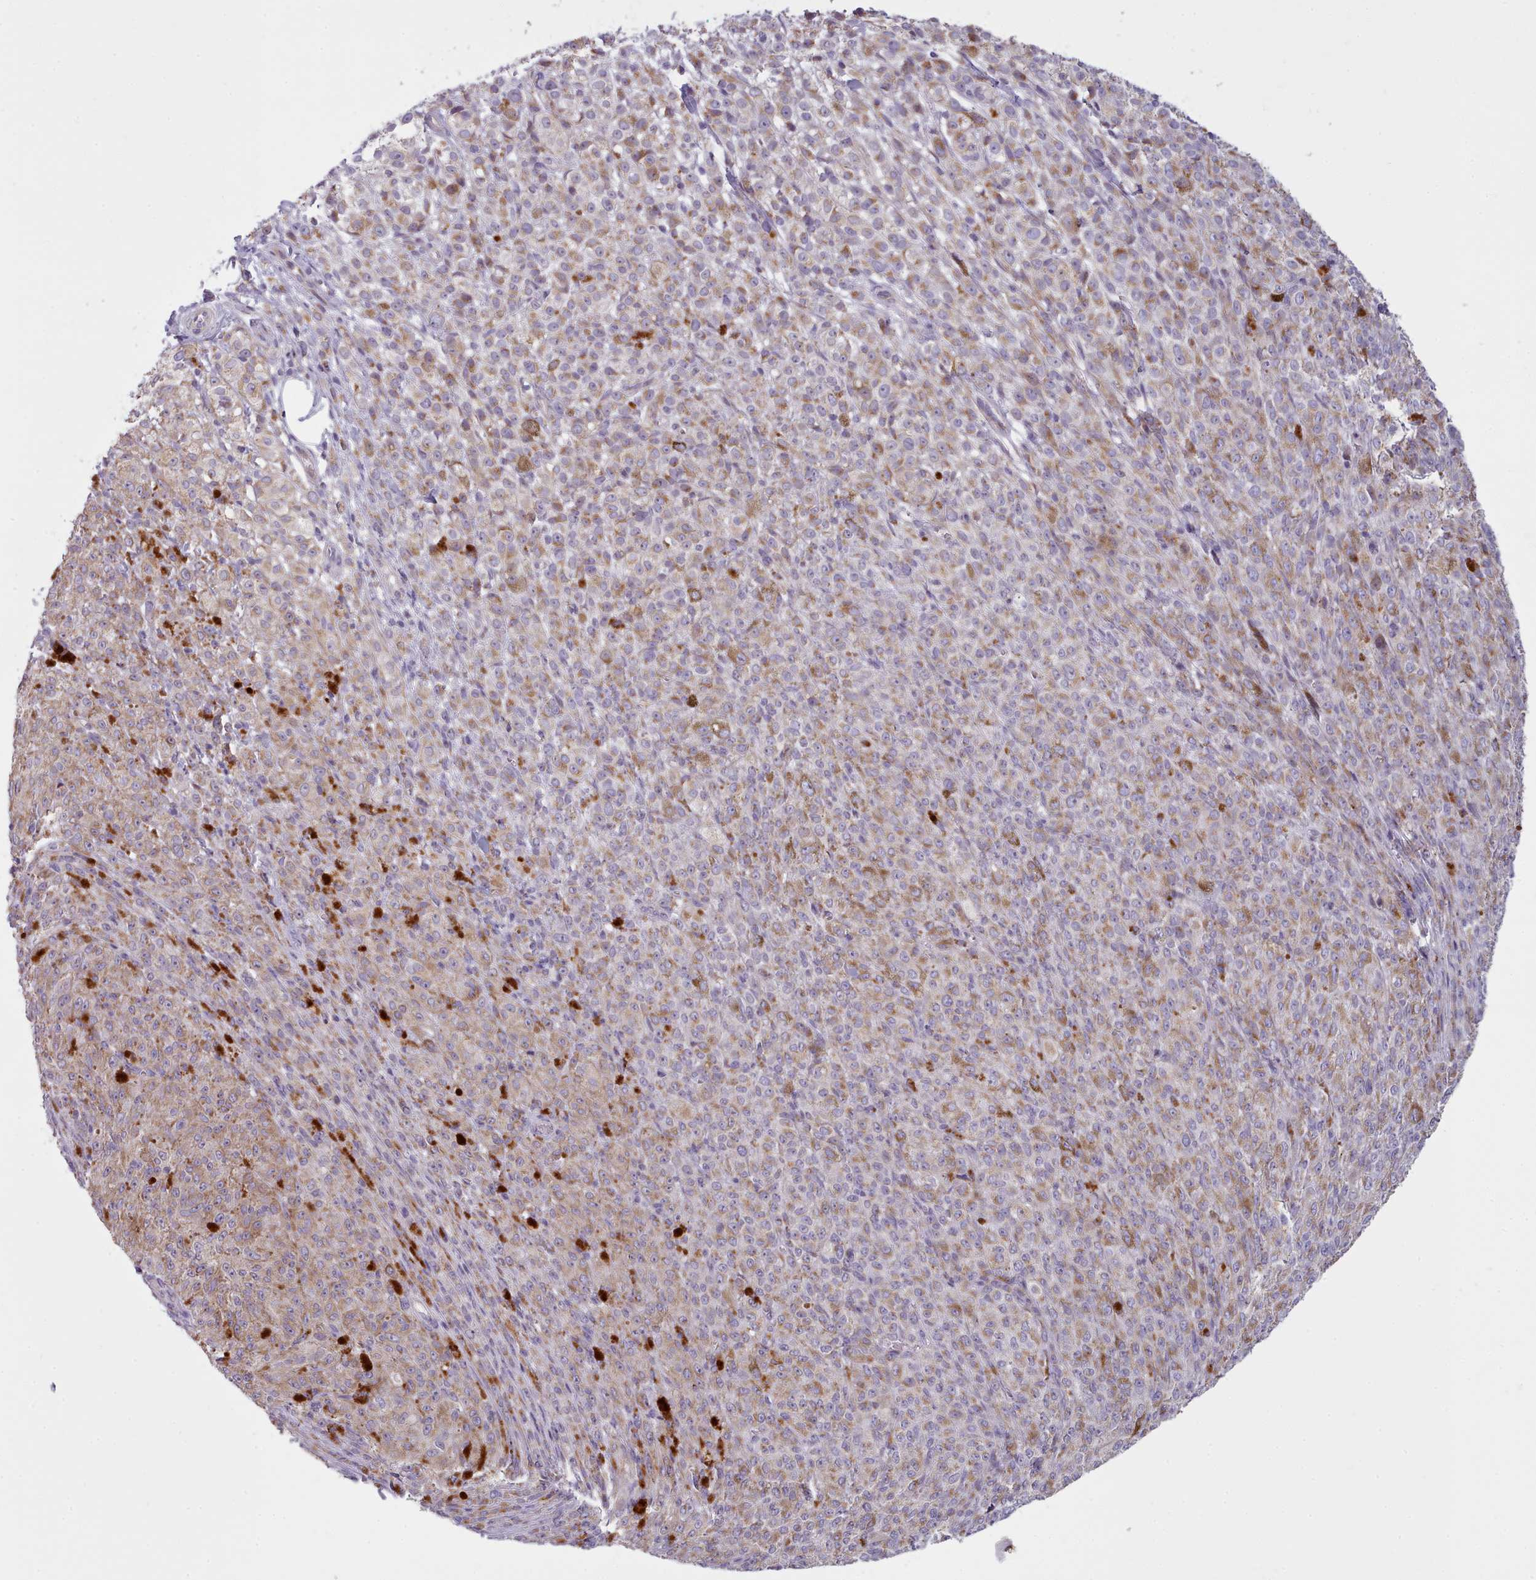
{"staining": {"intensity": "moderate", "quantity": ">75%", "location": "cytoplasmic/membranous"}, "tissue": "melanoma", "cell_type": "Tumor cells", "image_type": "cancer", "snomed": [{"axis": "morphology", "description": "Malignant melanoma, NOS"}, {"axis": "topography", "description": "Skin"}], "caption": "Melanoma stained with DAB IHC reveals medium levels of moderate cytoplasmic/membranous staining in about >75% of tumor cells.", "gene": "SLC52A3", "patient": {"sex": "female", "age": 52}}